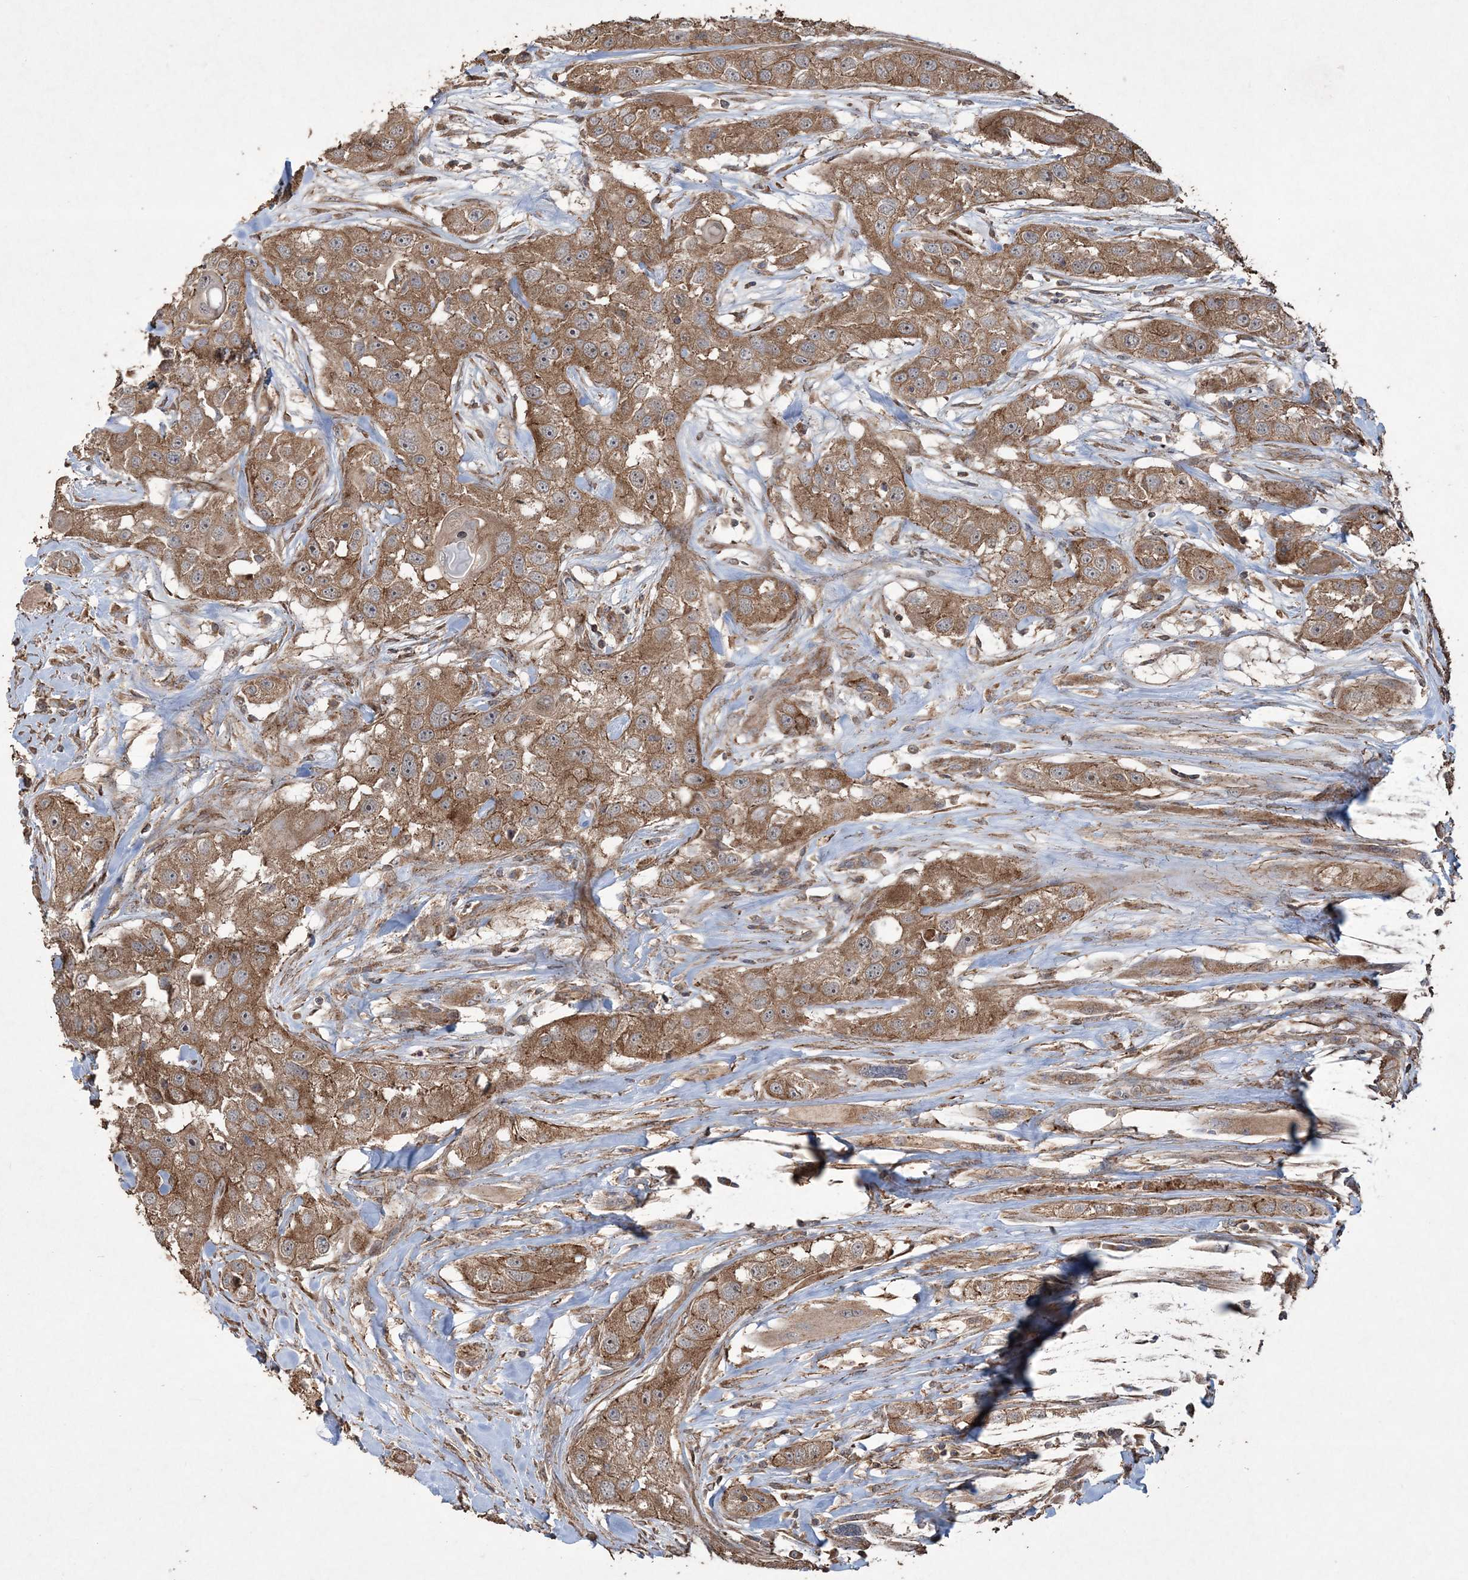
{"staining": {"intensity": "moderate", "quantity": ">75%", "location": "cytoplasmic/membranous"}, "tissue": "head and neck cancer", "cell_type": "Tumor cells", "image_type": "cancer", "snomed": [{"axis": "morphology", "description": "Normal tissue, NOS"}, {"axis": "morphology", "description": "Squamous cell carcinoma, NOS"}, {"axis": "topography", "description": "Skeletal muscle"}, {"axis": "topography", "description": "Head-Neck"}], "caption": "Moderate cytoplasmic/membranous positivity is present in about >75% of tumor cells in head and neck squamous cell carcinoma.", "gene": "TTC7A", "patient": {"sex": "male", "age": 51}}